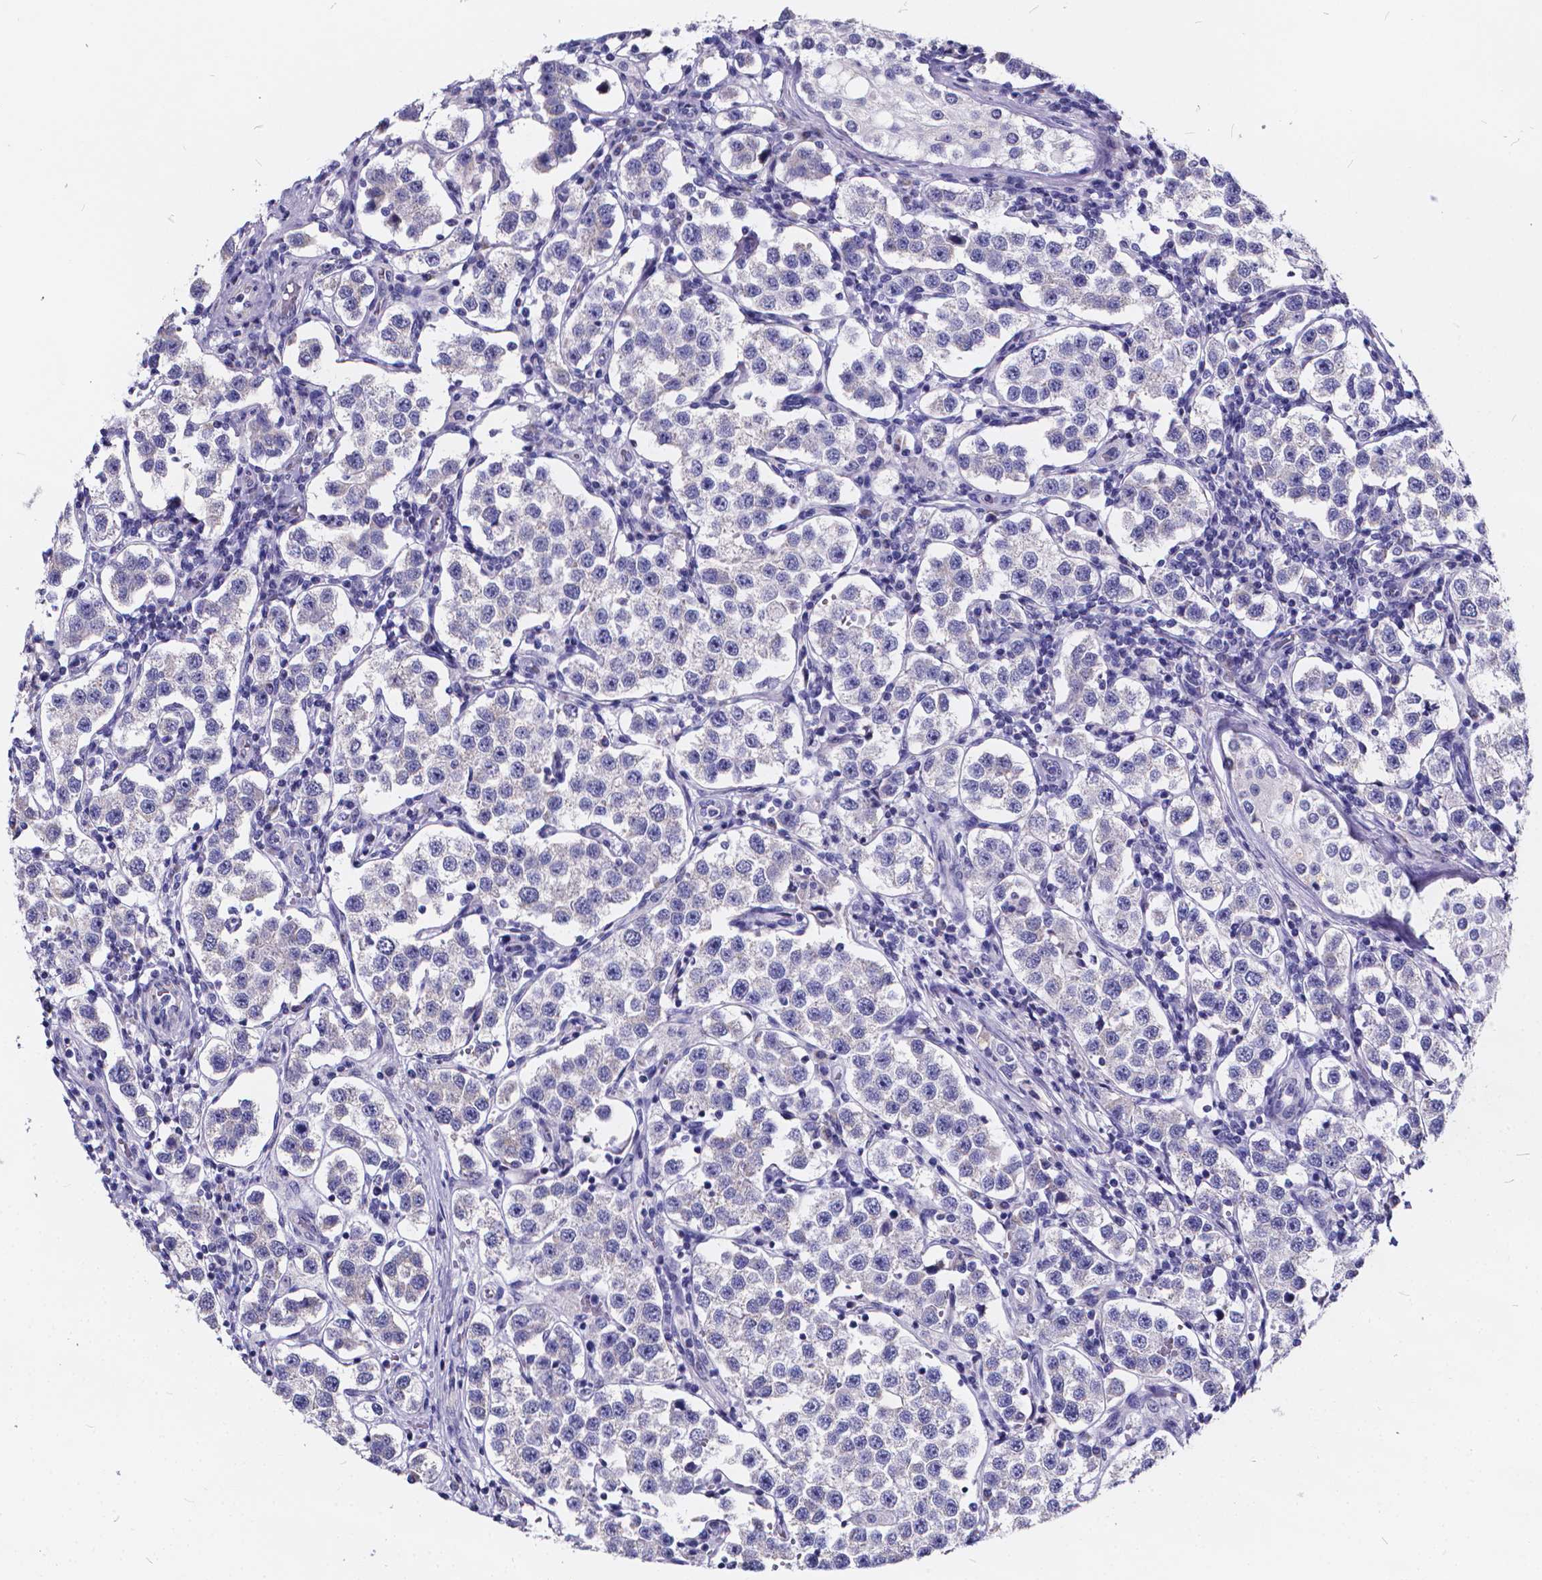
{"staining": {"intensity": "negative", "quantity": "none", "location": "none"}, "tissue": "testis cancer", "cell_type": "Tumor cells", "image_type": "cancer", "snomed": [{"axis": "morphology", "description": "Seminoma, NOS"}, {"axis": "topography", "description": "Testis"}], "caption": "Immunohistochemical staining of human seminoma (testis) shows no significant expression in tumor cells. (DAB (3,3'-diaminobenzidine) IHC, high magnification).", "gene": "SPEF2", "patient": {"sex": "male", "age": 37}}